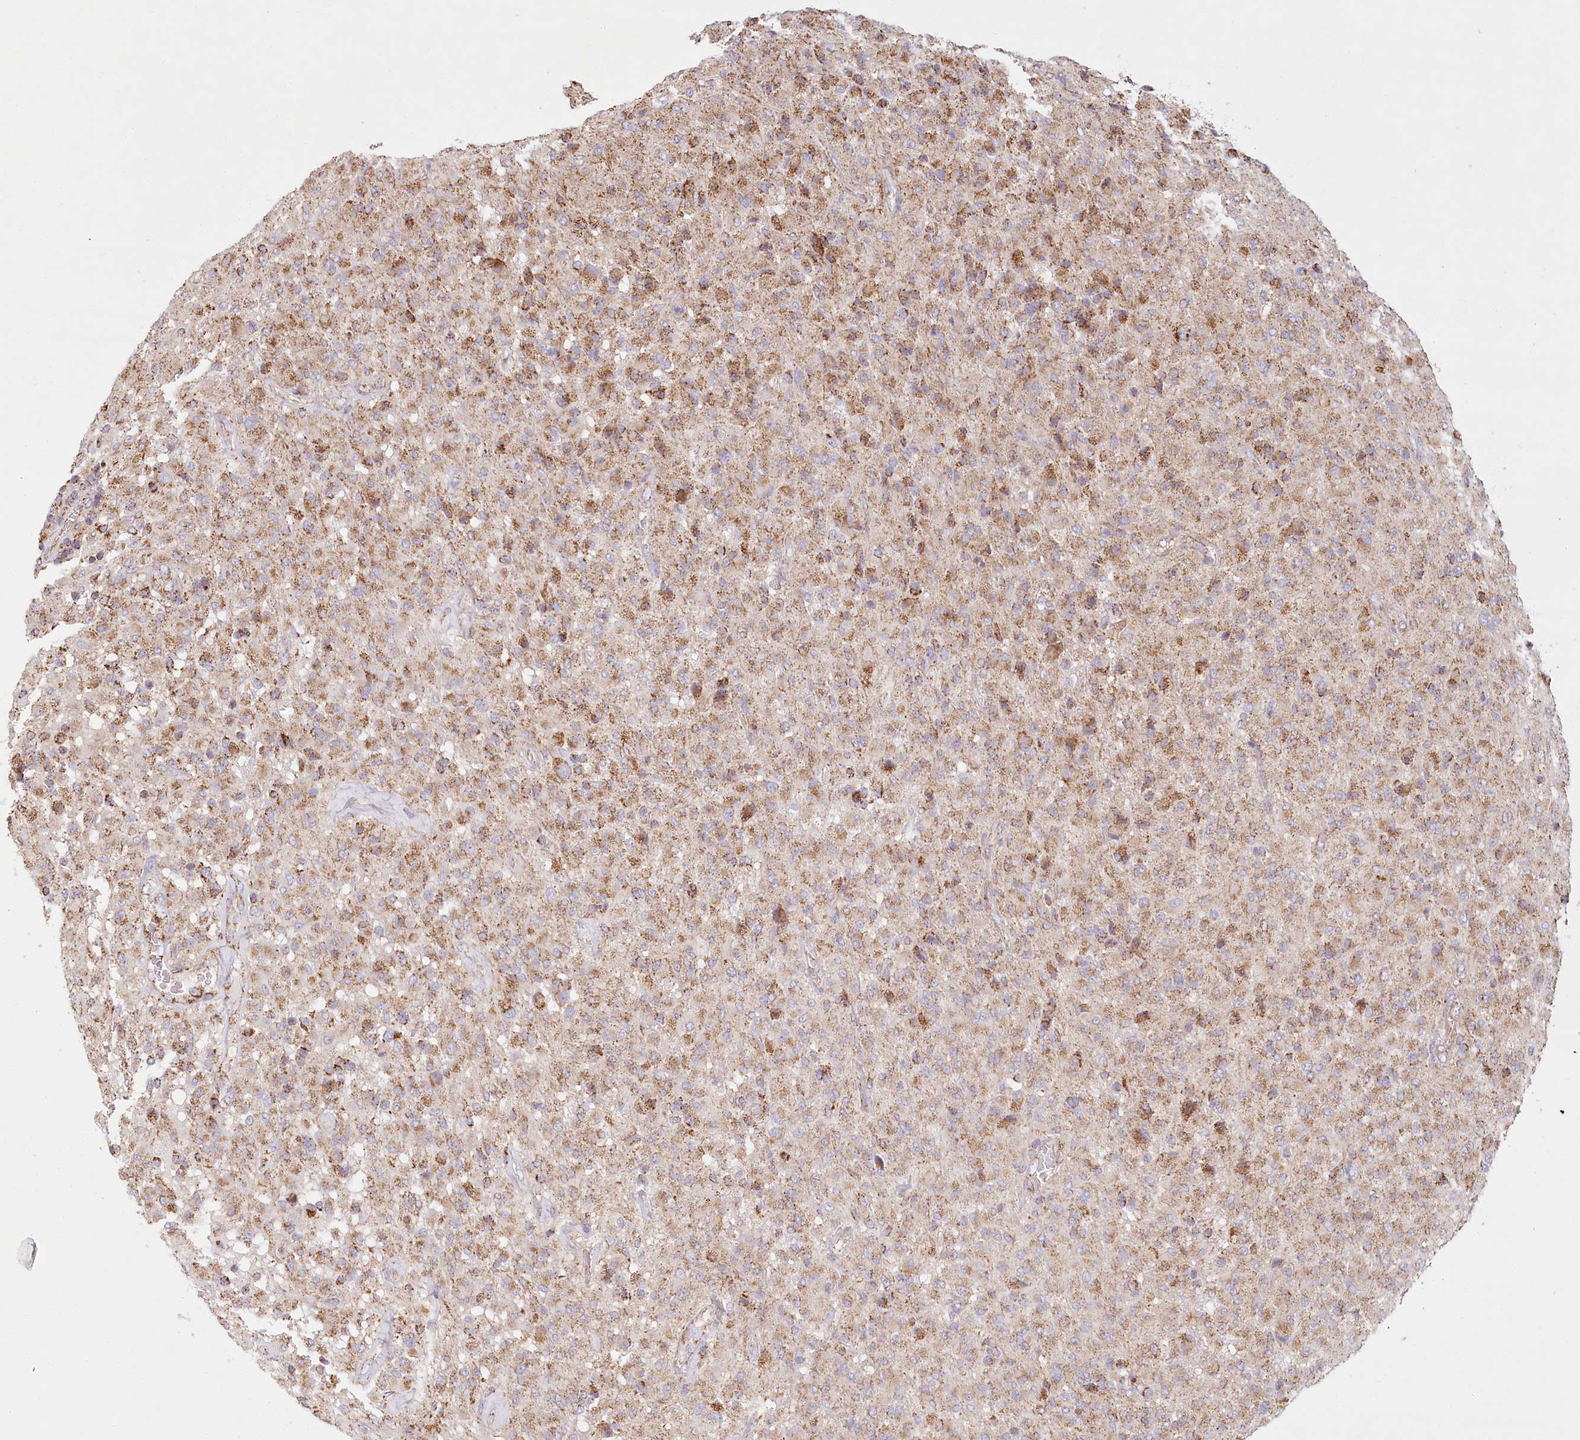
{"staining": {"intensity": "moderate", "quantity": ">75%", "location": "cytoplasmic/membranous"}, "tissue": "glioma", "cell_type": "Tumor cells", "image_type": "cancer", "snomed": [{"axis": "morphology", "description": "Glioma, malignant, High grade"}, {"axis": "topography", "description": "Brain"}], "caption": "The photomicrograph demonstrates immunohistochemical staining of glioma. There is moderate cytoplasmic/membranous positivity is identified in about >75% of tumor cells.", "gene": "UMPS", "patient": {"sex": "female", "age": 57}}